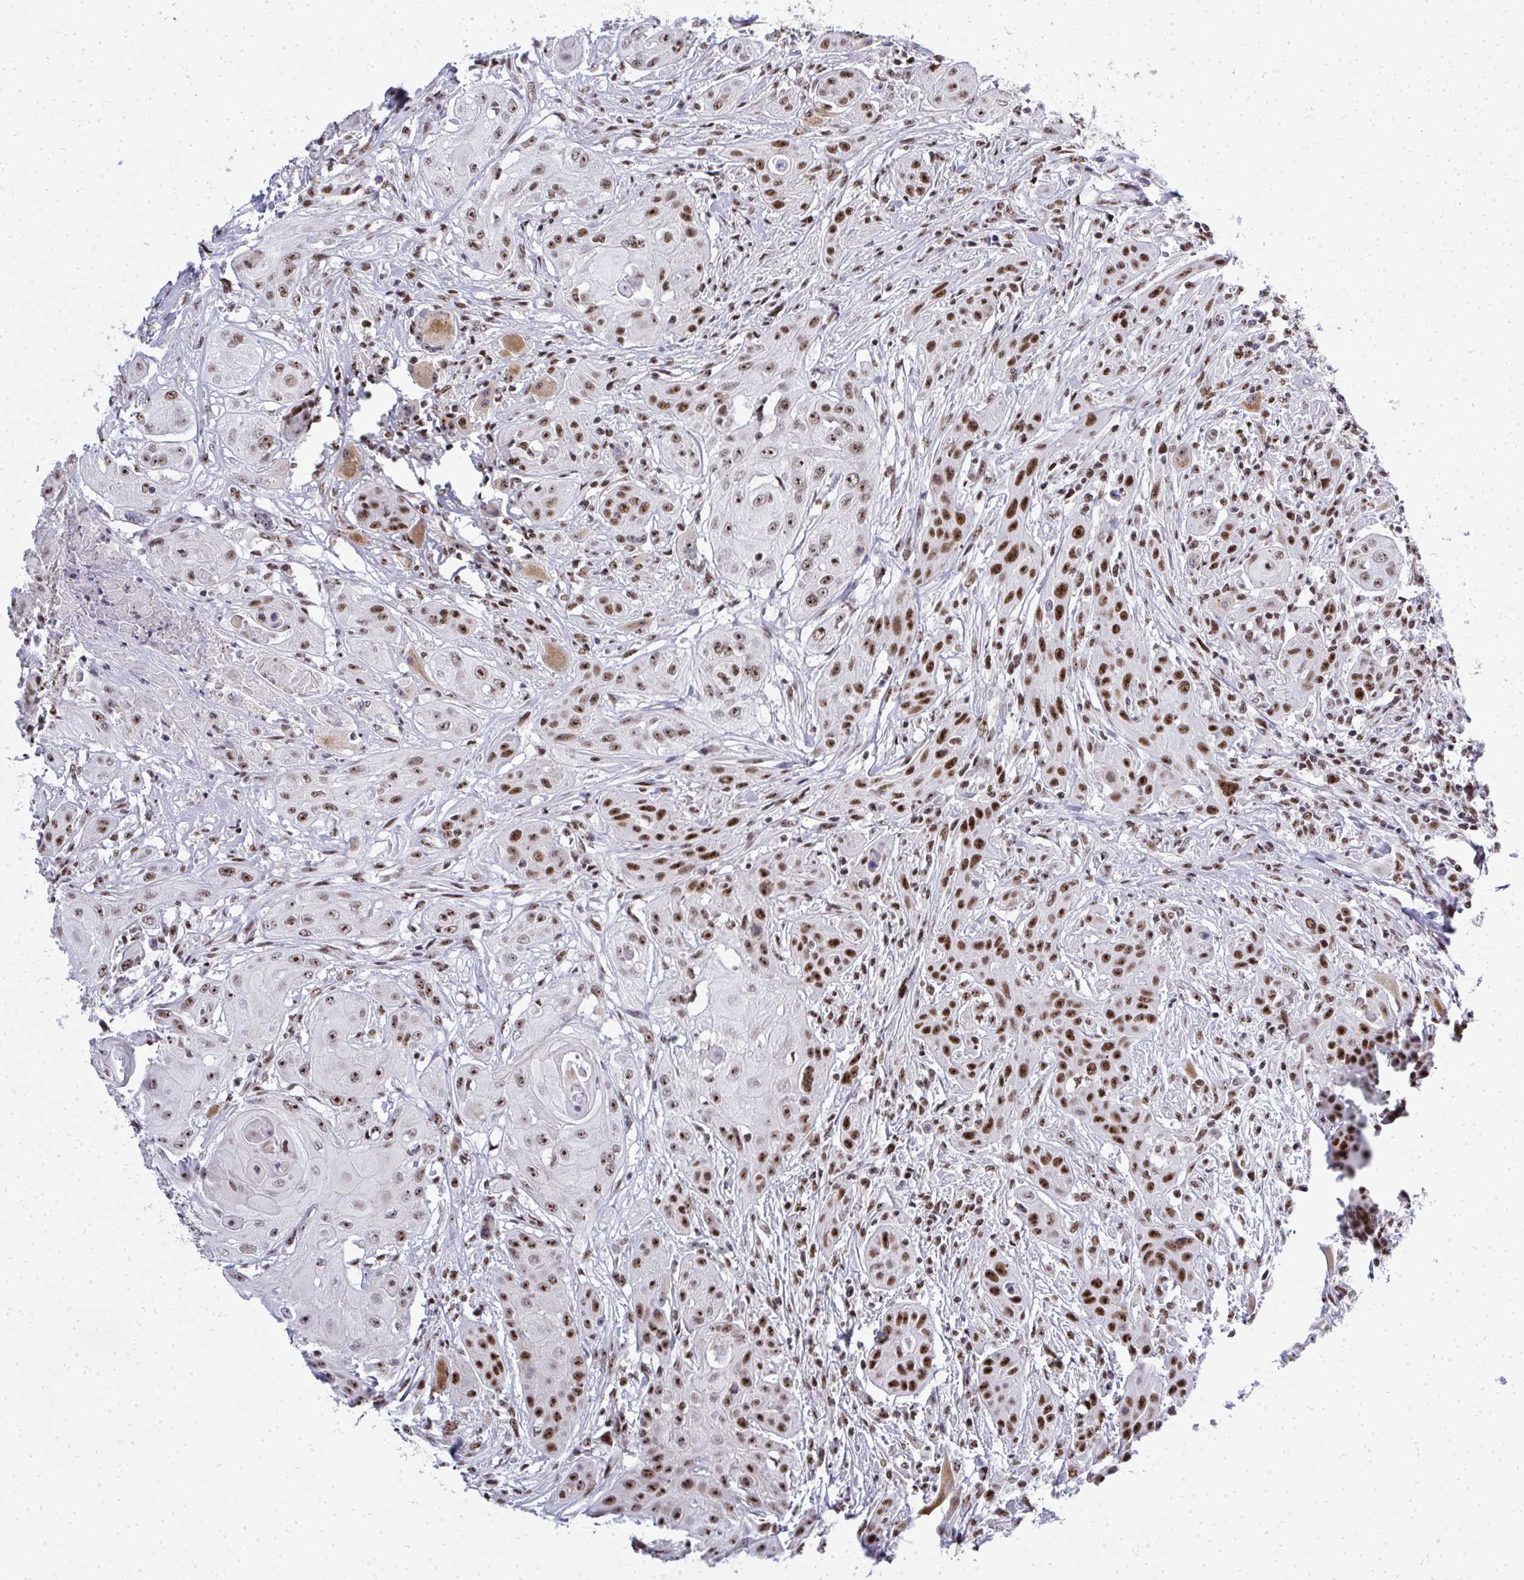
{"staining": {"intensity": "moderate", "quantity": ">75%", "location": "nuclear"}, "tissue": "head and neck cancer", "cell_type": "Tumor cells", "image_type": "cancer", "snomed": [{"axis": "morphology", "description": "Squamous cell carcinoma, NOS"}, {"axis": "topography", "description": "Oral tissue"}, {"axis": "topography", "description": "Head-Neck"}, {"axis": "topography", "description": "Neck, NOS"}], "caption": "Brown immunohistochemical staining in head and neck cancer demonstrates moderate nuclear expression in approximately >75% of tumor cells.", "gene": "SIRT7", "patient": {"sex": "female", "age": 55}}